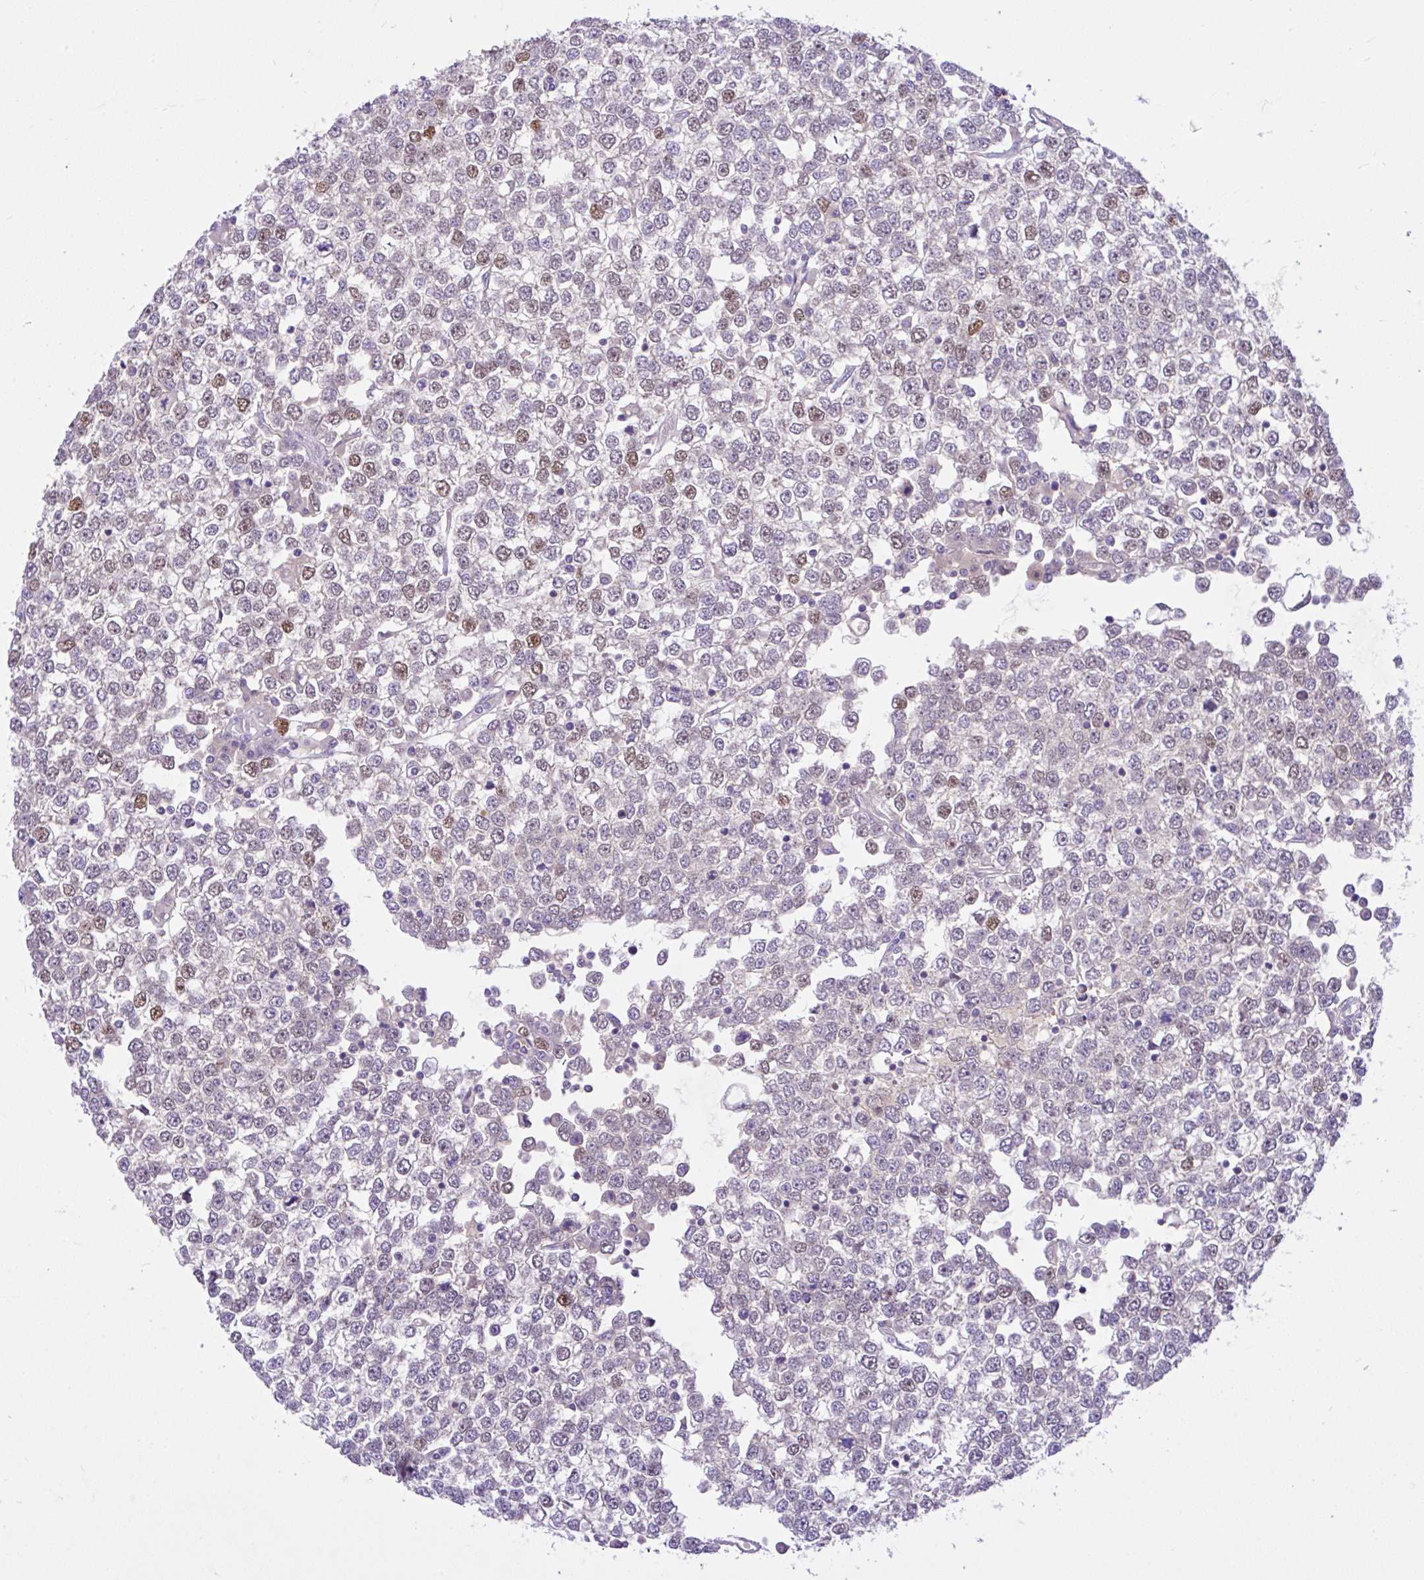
{"staining": {"intensity": "moderate", "quantity": "25%-75%", "location": "nuclear"}, "tissue": "testis cancer", "cell_type": "Tumor cells", "image_type": "cancer", "snomed": [{"axis": "morphology", "description": "Seminoma, NOS"}, {"axis": "topography", "description": "Testis"}], "caption": "Tumor cells display moderate nuclear staining in approximately 25%-75% of cells in testis cancer (seminoma).", "gene": "ANO4", "patient": {"sex": "male", "age": 65}}